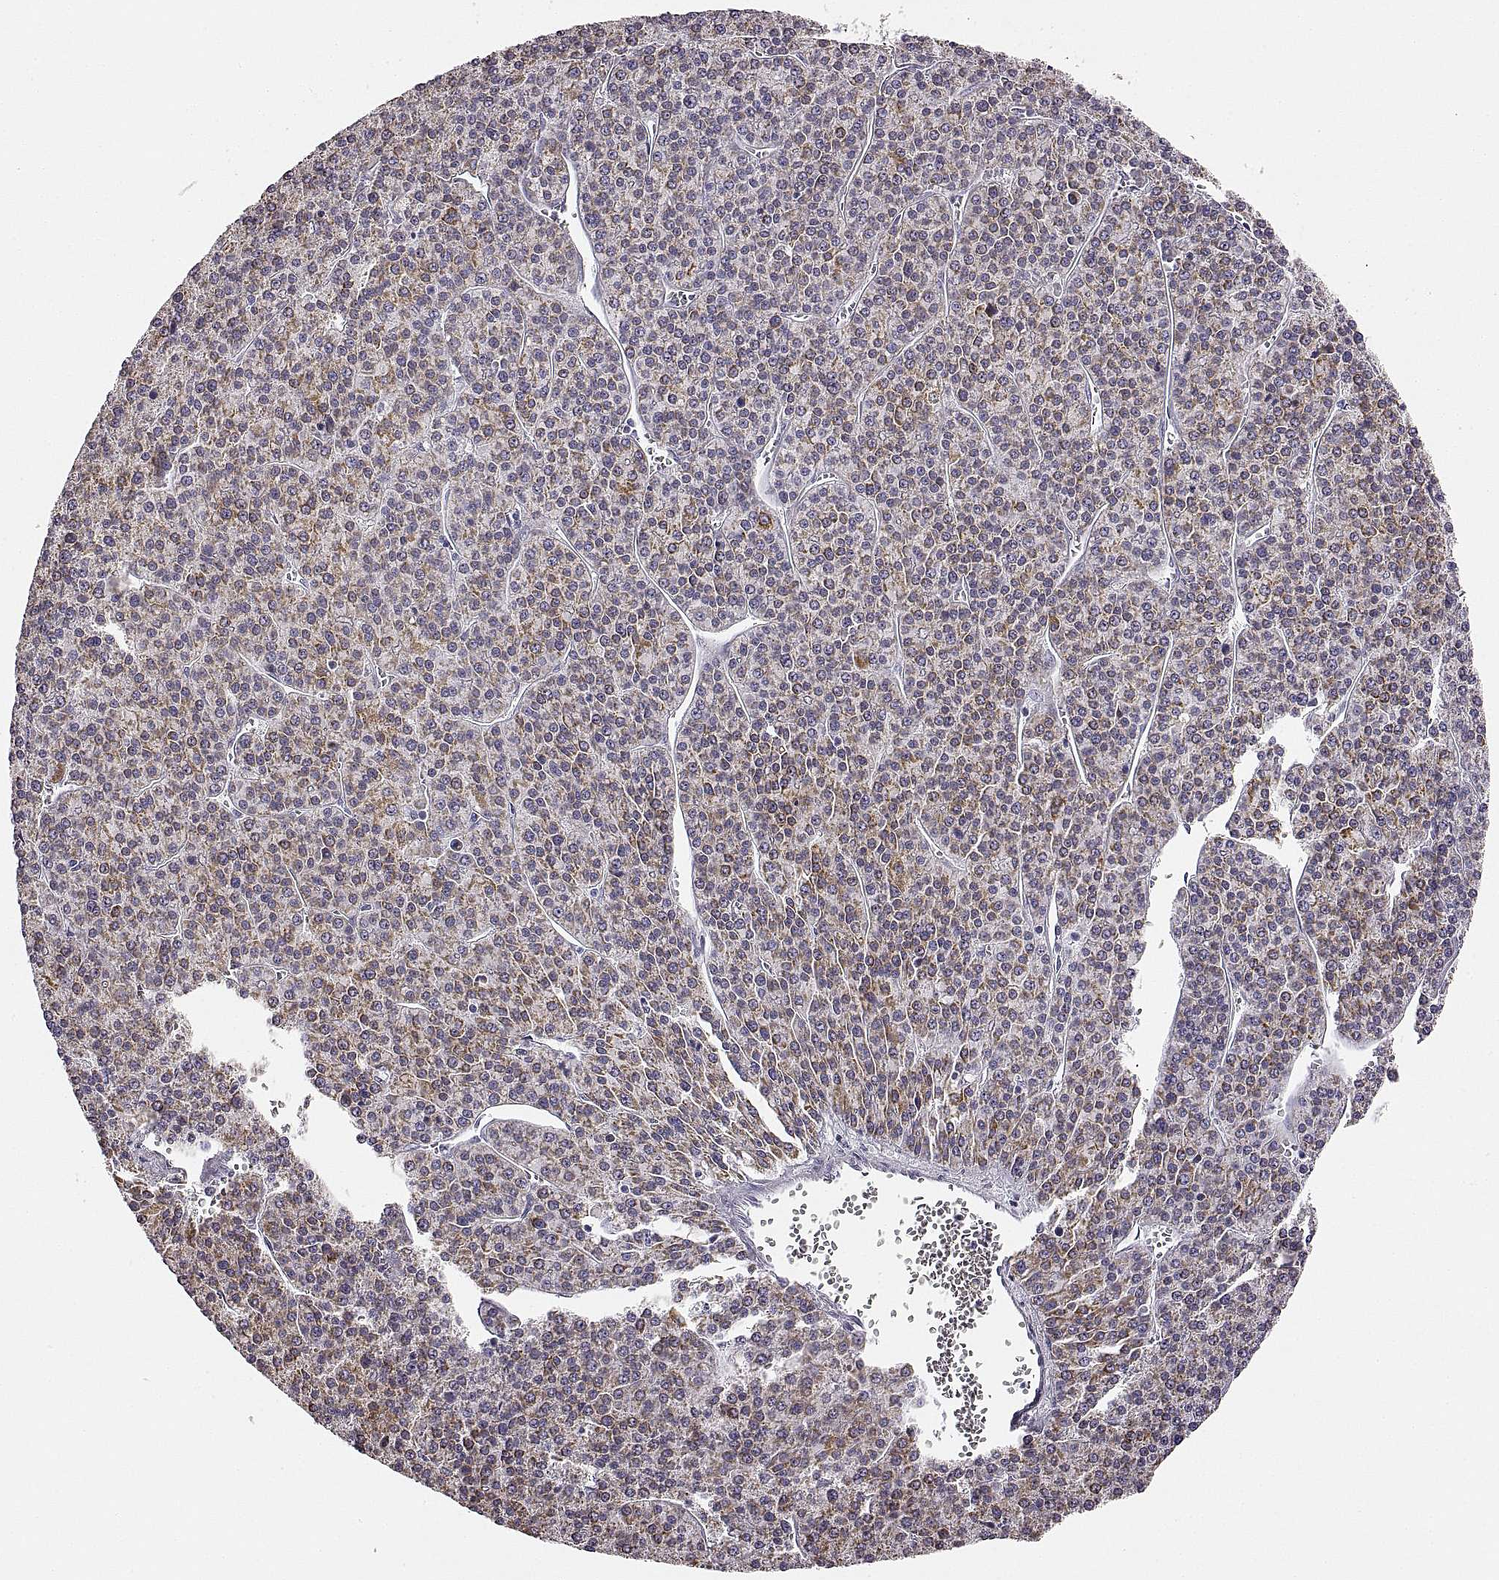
{"staining": {"intensity": "weak", "quantity": ">75%", "location": "cytoplasmic/membranous"}, "tissue": "liver cancer", "cell_type": "Tumor cells", "image_type": "cancer", "snomed": [{"axis": "morphology", "description": "Carcinoma, Hepatocellular, NOS"}, {"axis": "topography", "description": "Liver"}], "caption": "Human liver hepatocellular carcinoma stained with a protein marker demonstrates weak staining in tumor cells.", "gene": "RDH13", "patient": {"sex": "female", "age": 58}}